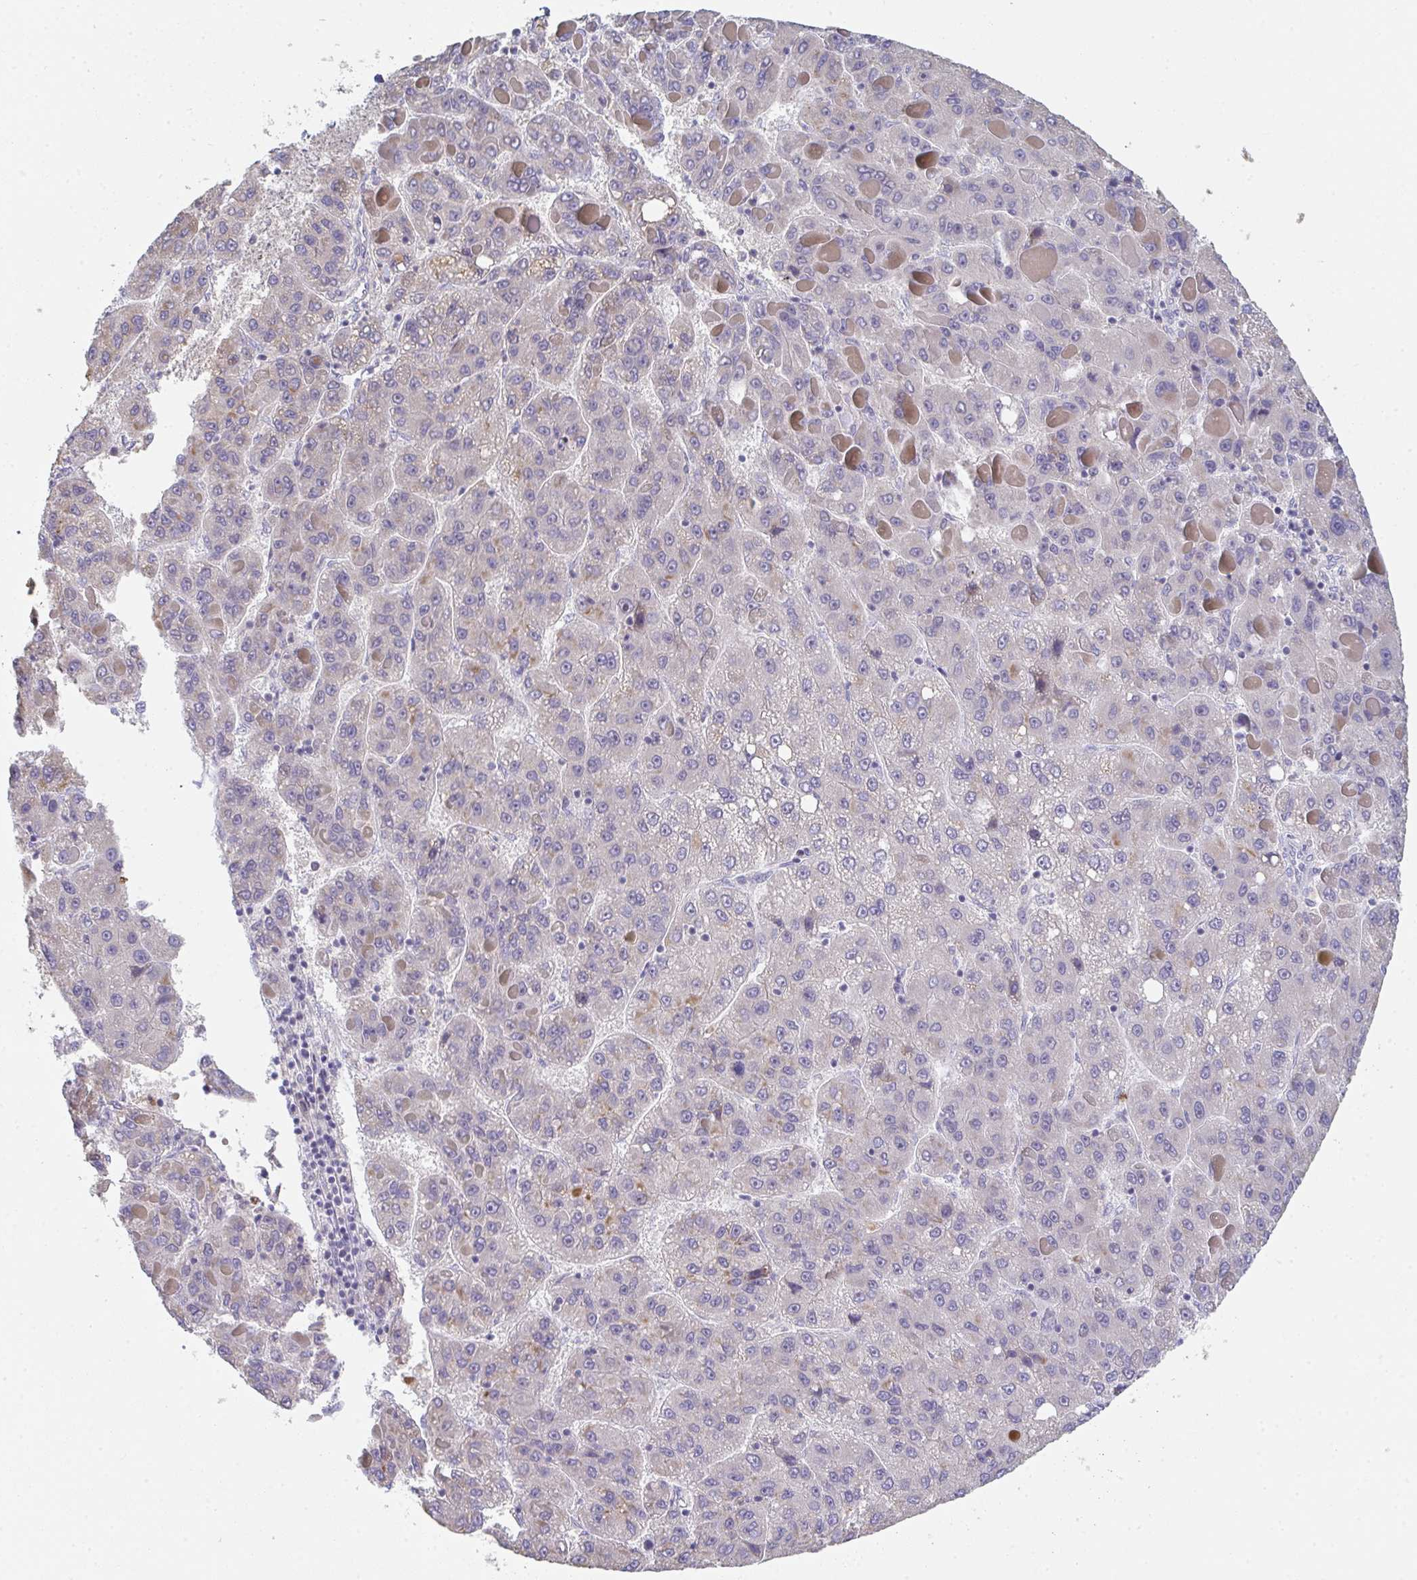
{"staining": {"intensity": "weak", "quantity": "<25%", "location": "cytoplasmic/membranous"}, "tissue": "liver cancer", "cell_type": "Tumor cells", "image_type": "cancer", "snomed": [{"axis": "morphology", "description": "Carcinoma, Hepatocellular, NOS"}, {"axis": "topography", "description": "Liver"}], "caption": "Immunohistochemistry (IHC) micrograph of liver cancer stained for a protein (brown), which reveals no positivity in tumor cells. The staining is performed using DAB (3,3'-diaminobenzidine) brown chromogen with nuclei counter-stained in using hematoxylin.", "gene": "RIOK1", "patient": {"sex": "female", "age": 82}}